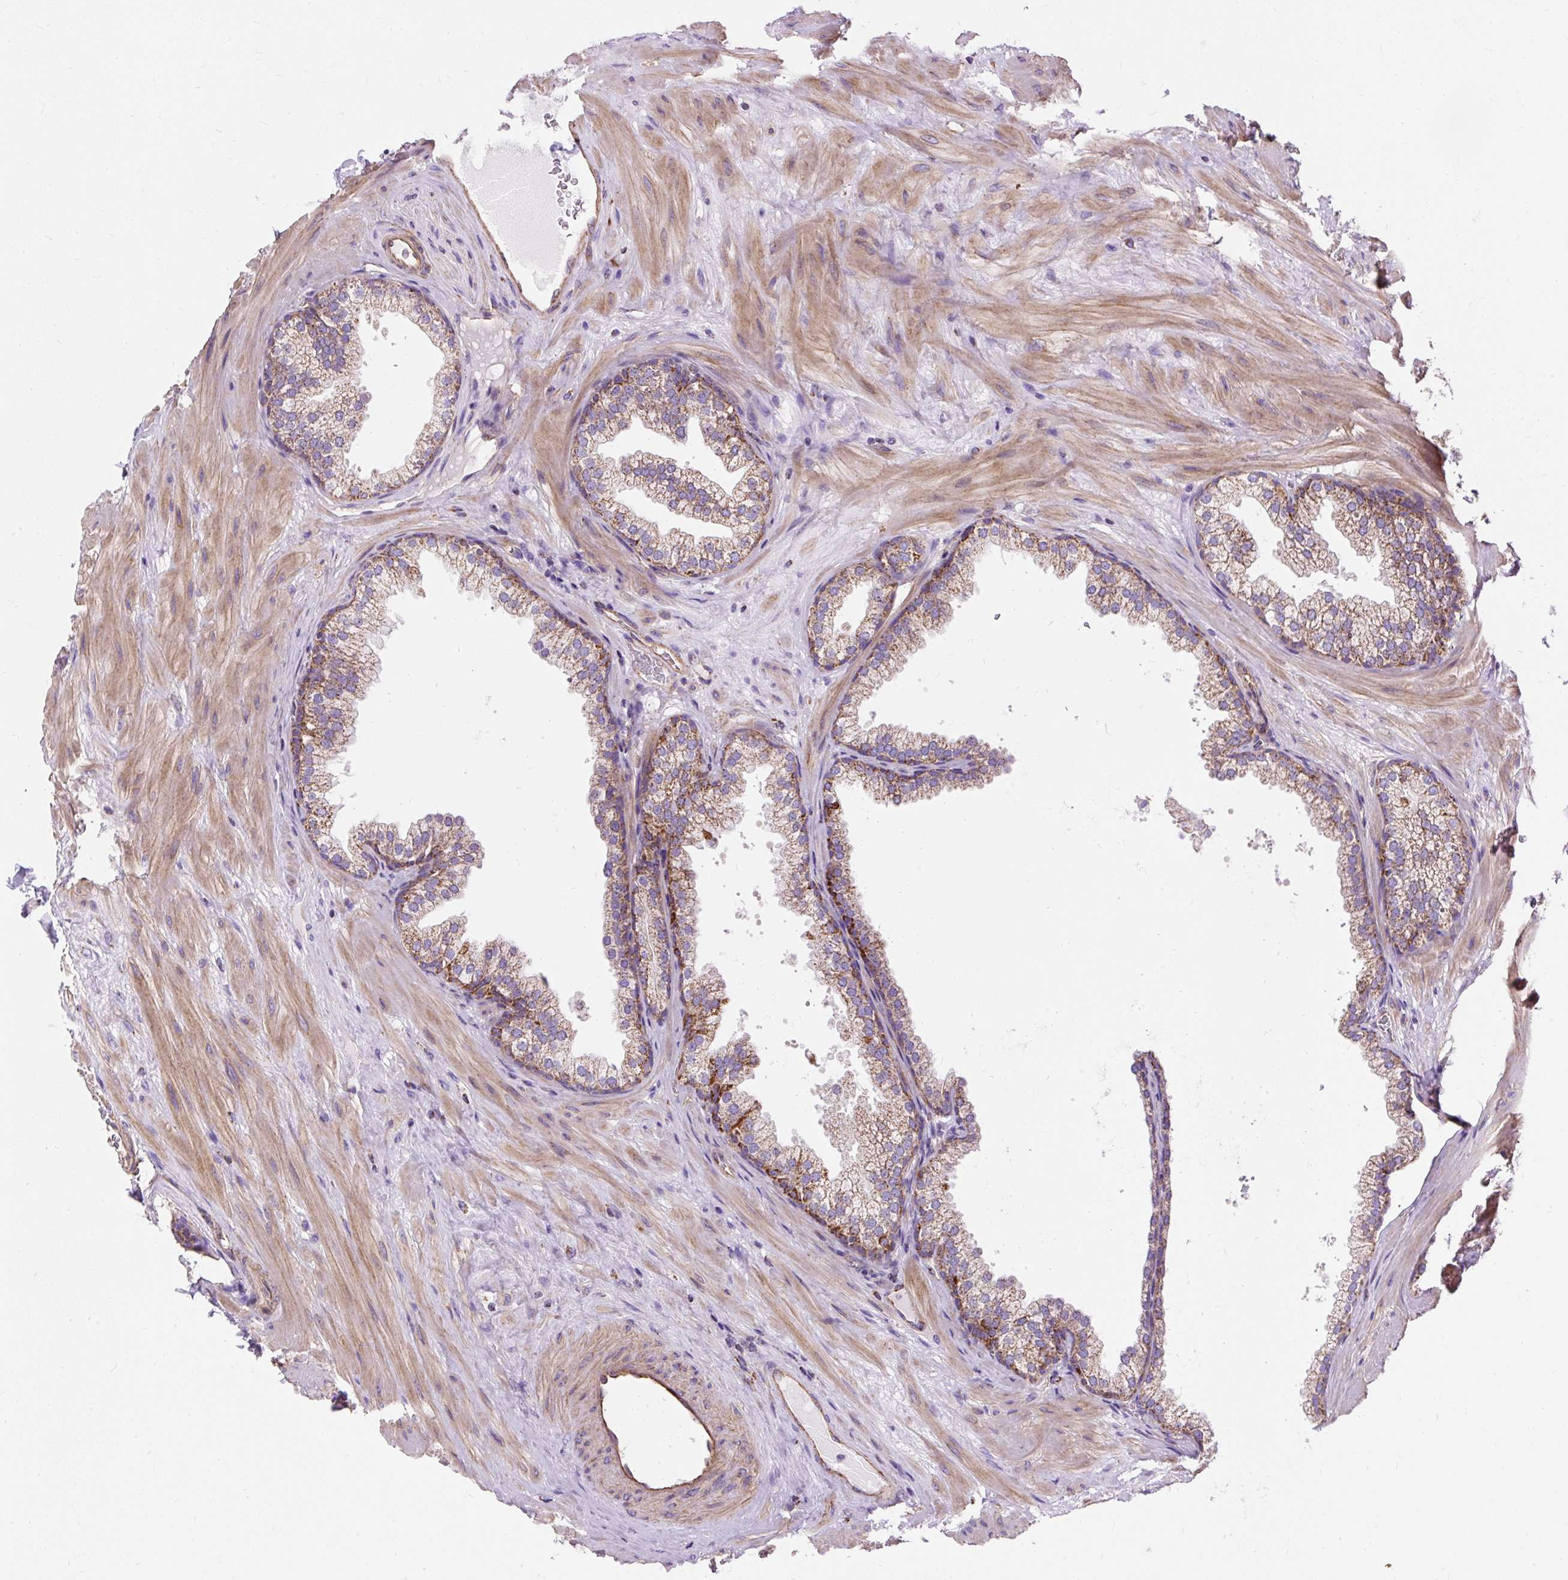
{"staining": {"intensity": "moderate", "quantity": "25%-75%", "location": "cytoplasmic/membranous"}, "tissue": "prostate", "cell_type": "Glandular cells", "image_type": "normal", "snomed": [{"axis": "morphology", "description": "Normal tissue, NOS"}, {"axis": "topography", "description": "Prostate"}], "caption": "Normal prostate displays moderate cytoplasmic/membranous positivity in about 25%-75% of glandular cells (brown staining indicates protein expression, while blue staining denotes nuclei)..", "gene": "CEP290", "patient": {"sex": "male", "age": 37}}